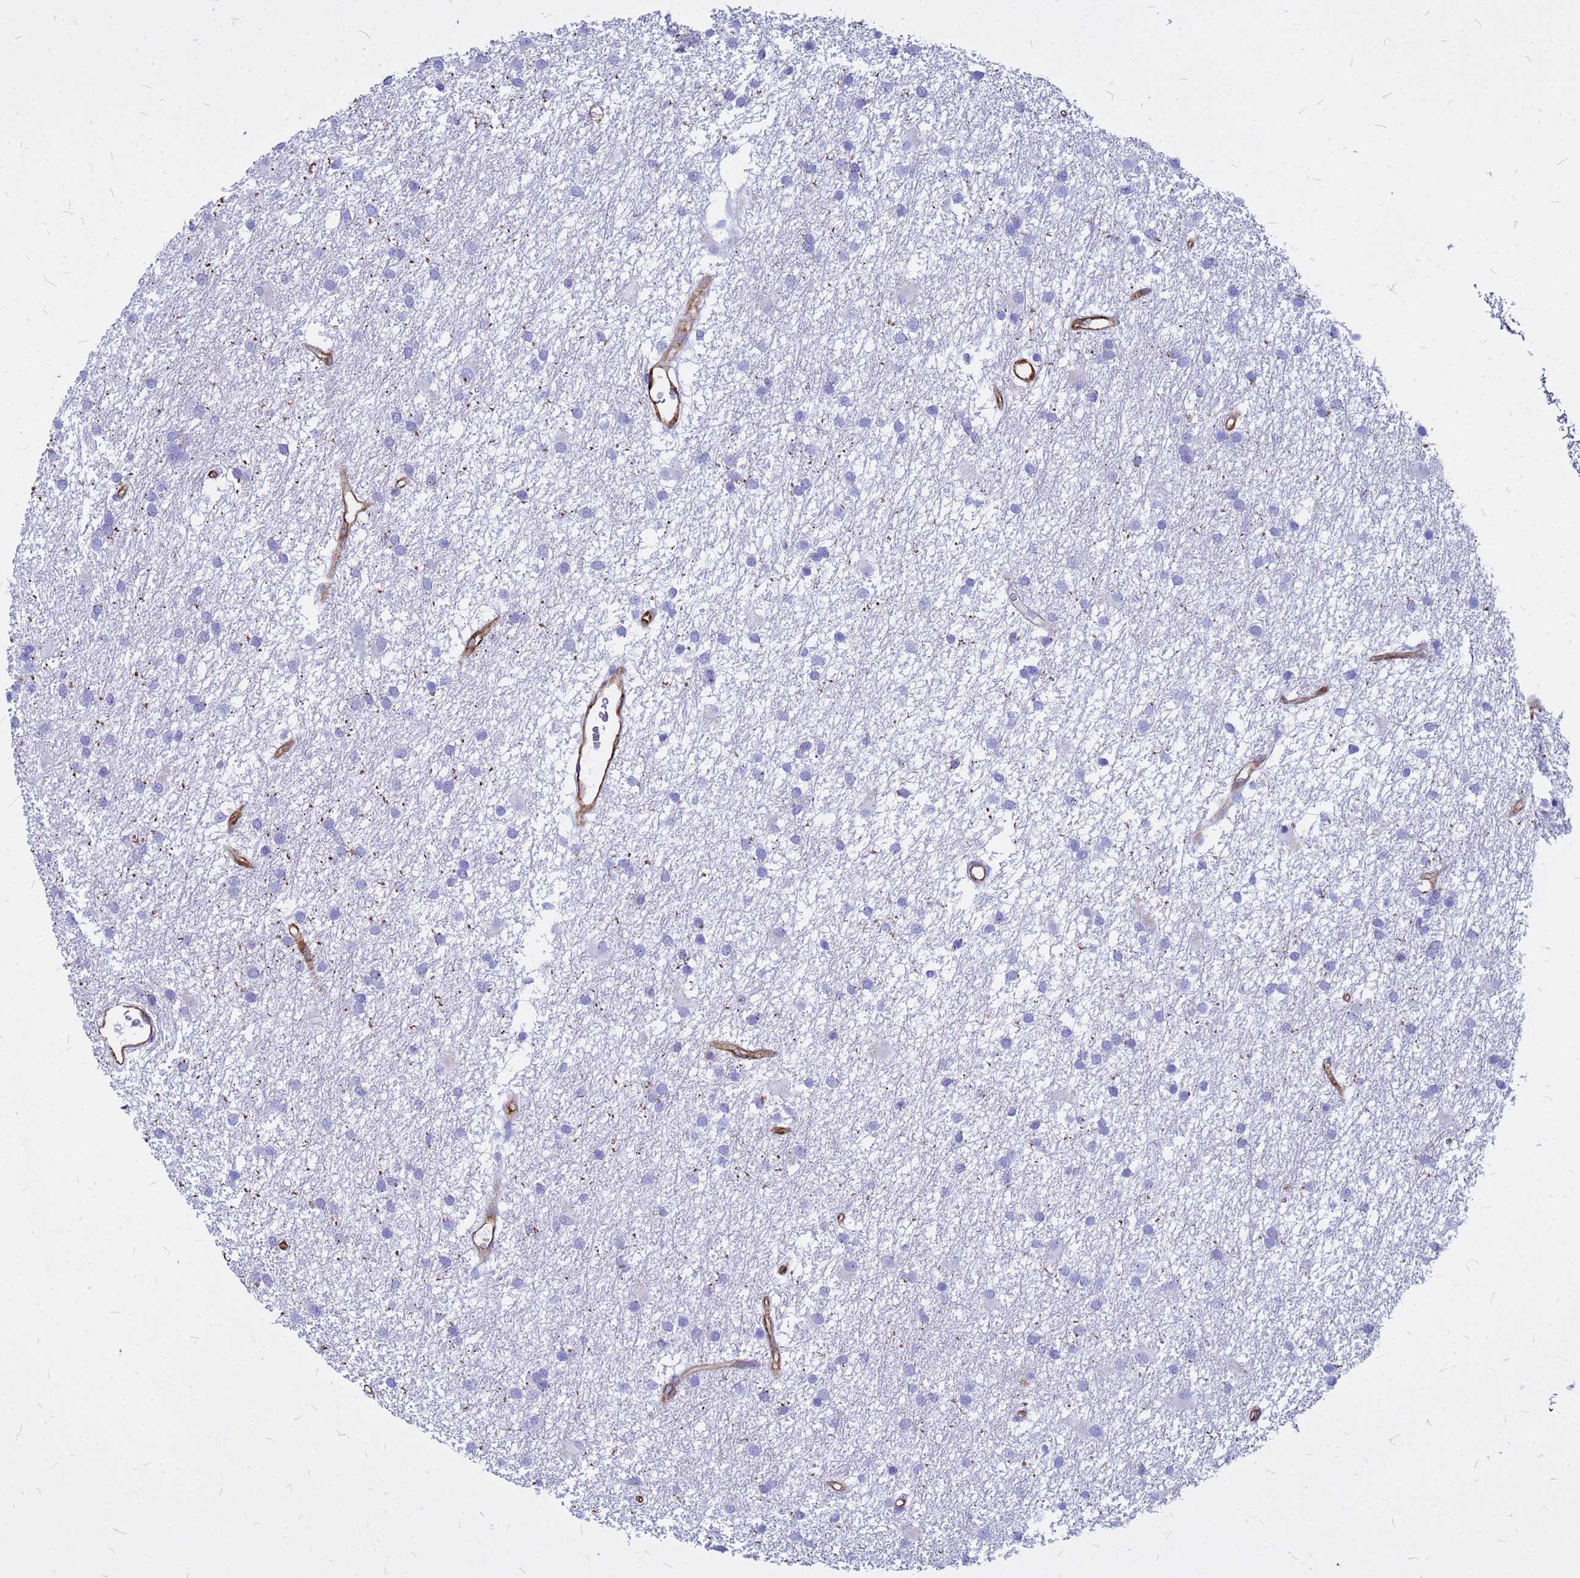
{"staining": {"intensity": "negative", "quantity": "none", "location": "none"}, "tissue": "glioma", "cell_type": "Tumor cells", "image_type": "cancer", "snomed": [{"axis": "morphology", "description": "Glioma, malignant, High grade"}, {"axis": "topography", "description": "Brain"}], "caption": "High power microscopy image of an immunohistochemistry image of glioma, revealing no significant positivity in tumor cells.", "gene": "NOSTRIN", "patient": {"sex": "male", "age": 77}}